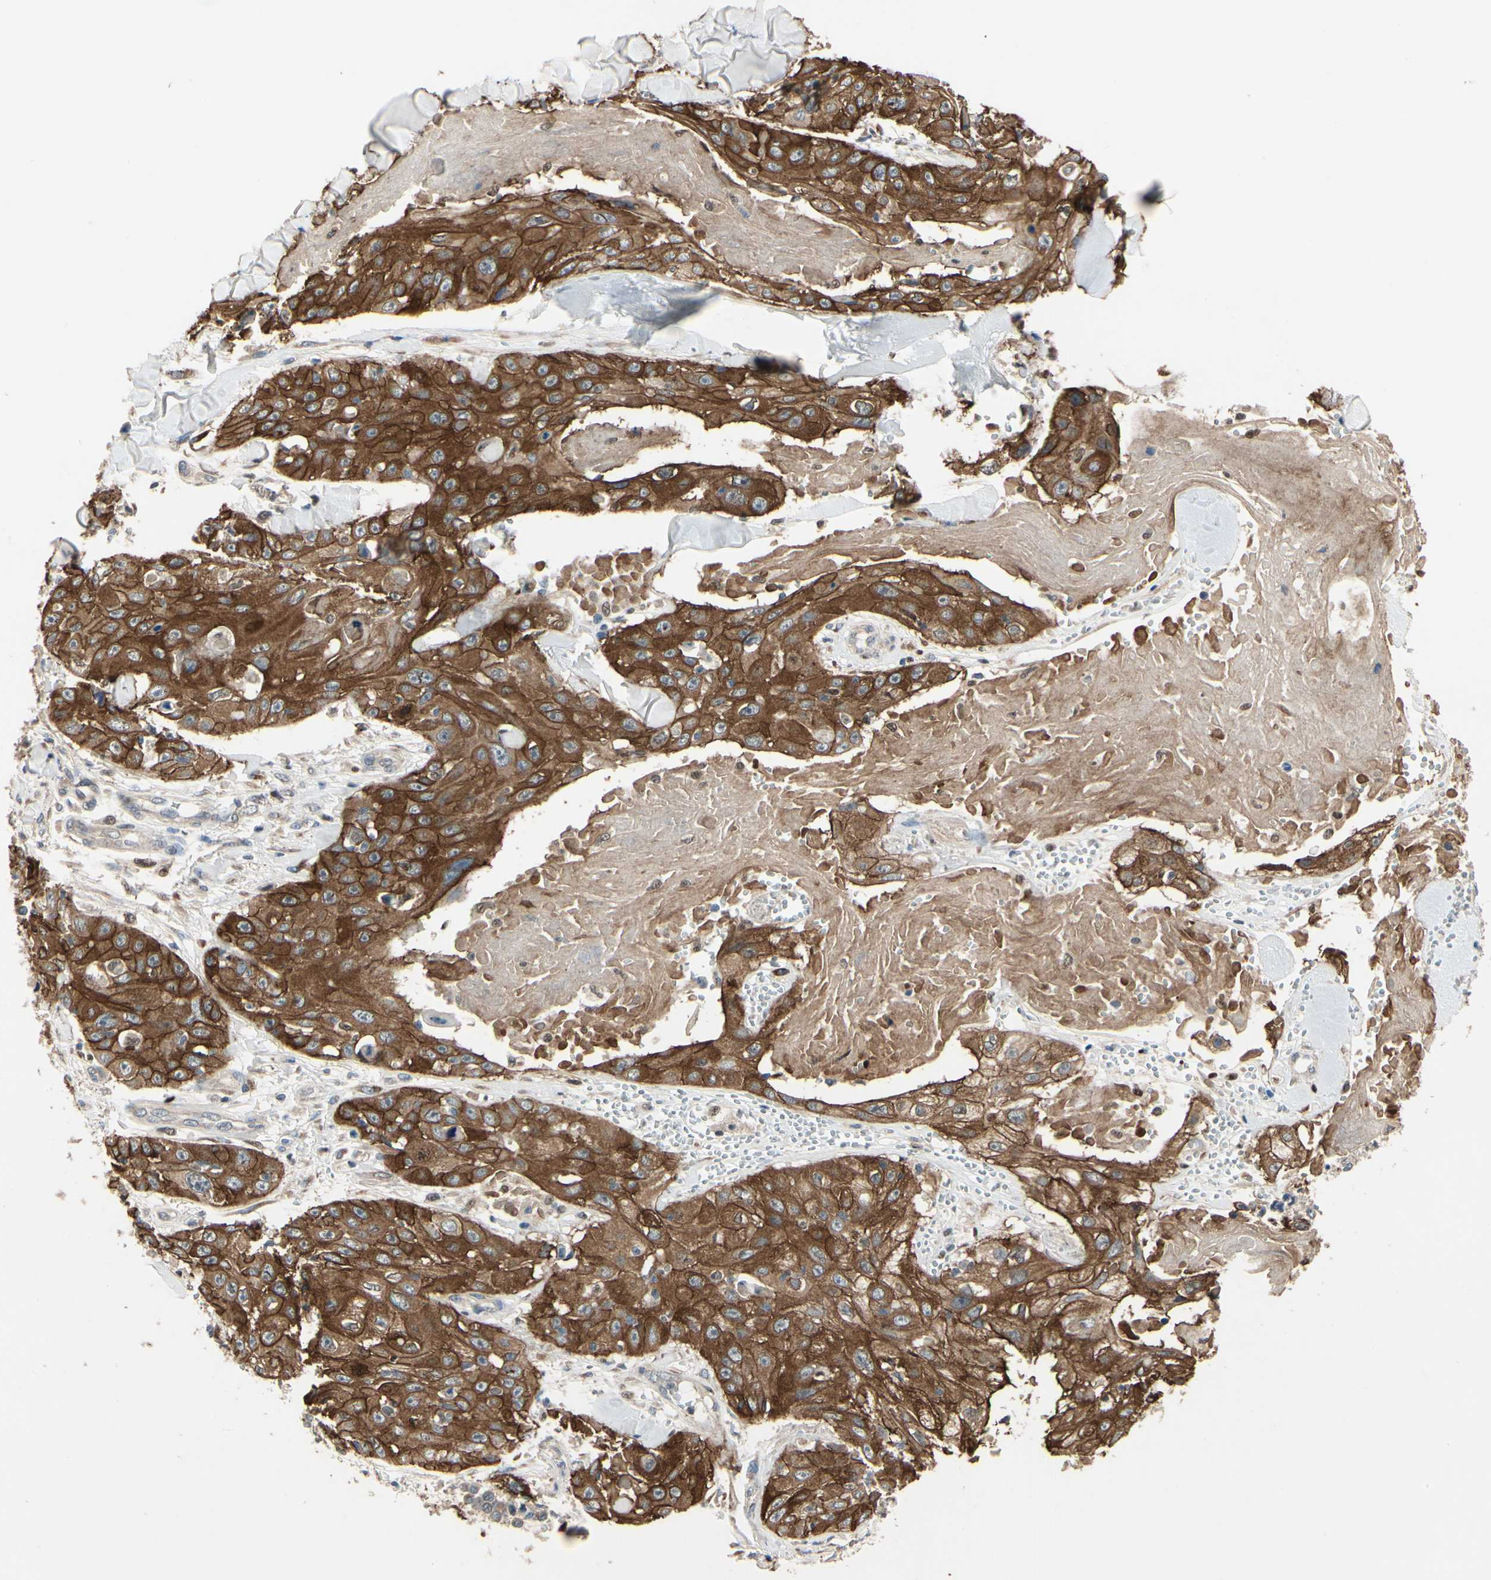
{"staining": {"intensity": "strong", "quantity": ">75%", "location": "cytoplasmic/membranous"}, "tissue": "skin cancer", "cell_type": "Tumor cells", "image_type": "cancer", "snomed": [{"axis": "morphology", "description": "Squamous cell carcinoma, NOS"}, {"axis": "topography", "description": "Skin"}], "caption": "This histopathology image demonstrates immunohistochemistry (IHC) staining of human squamous cell carcinoma (skin), with high strong cytoplasmic/membranous expression in approximately >75% of tumor cells.", "gene": "CGREF1", "patient": {"sex": "male", "age": 86}}